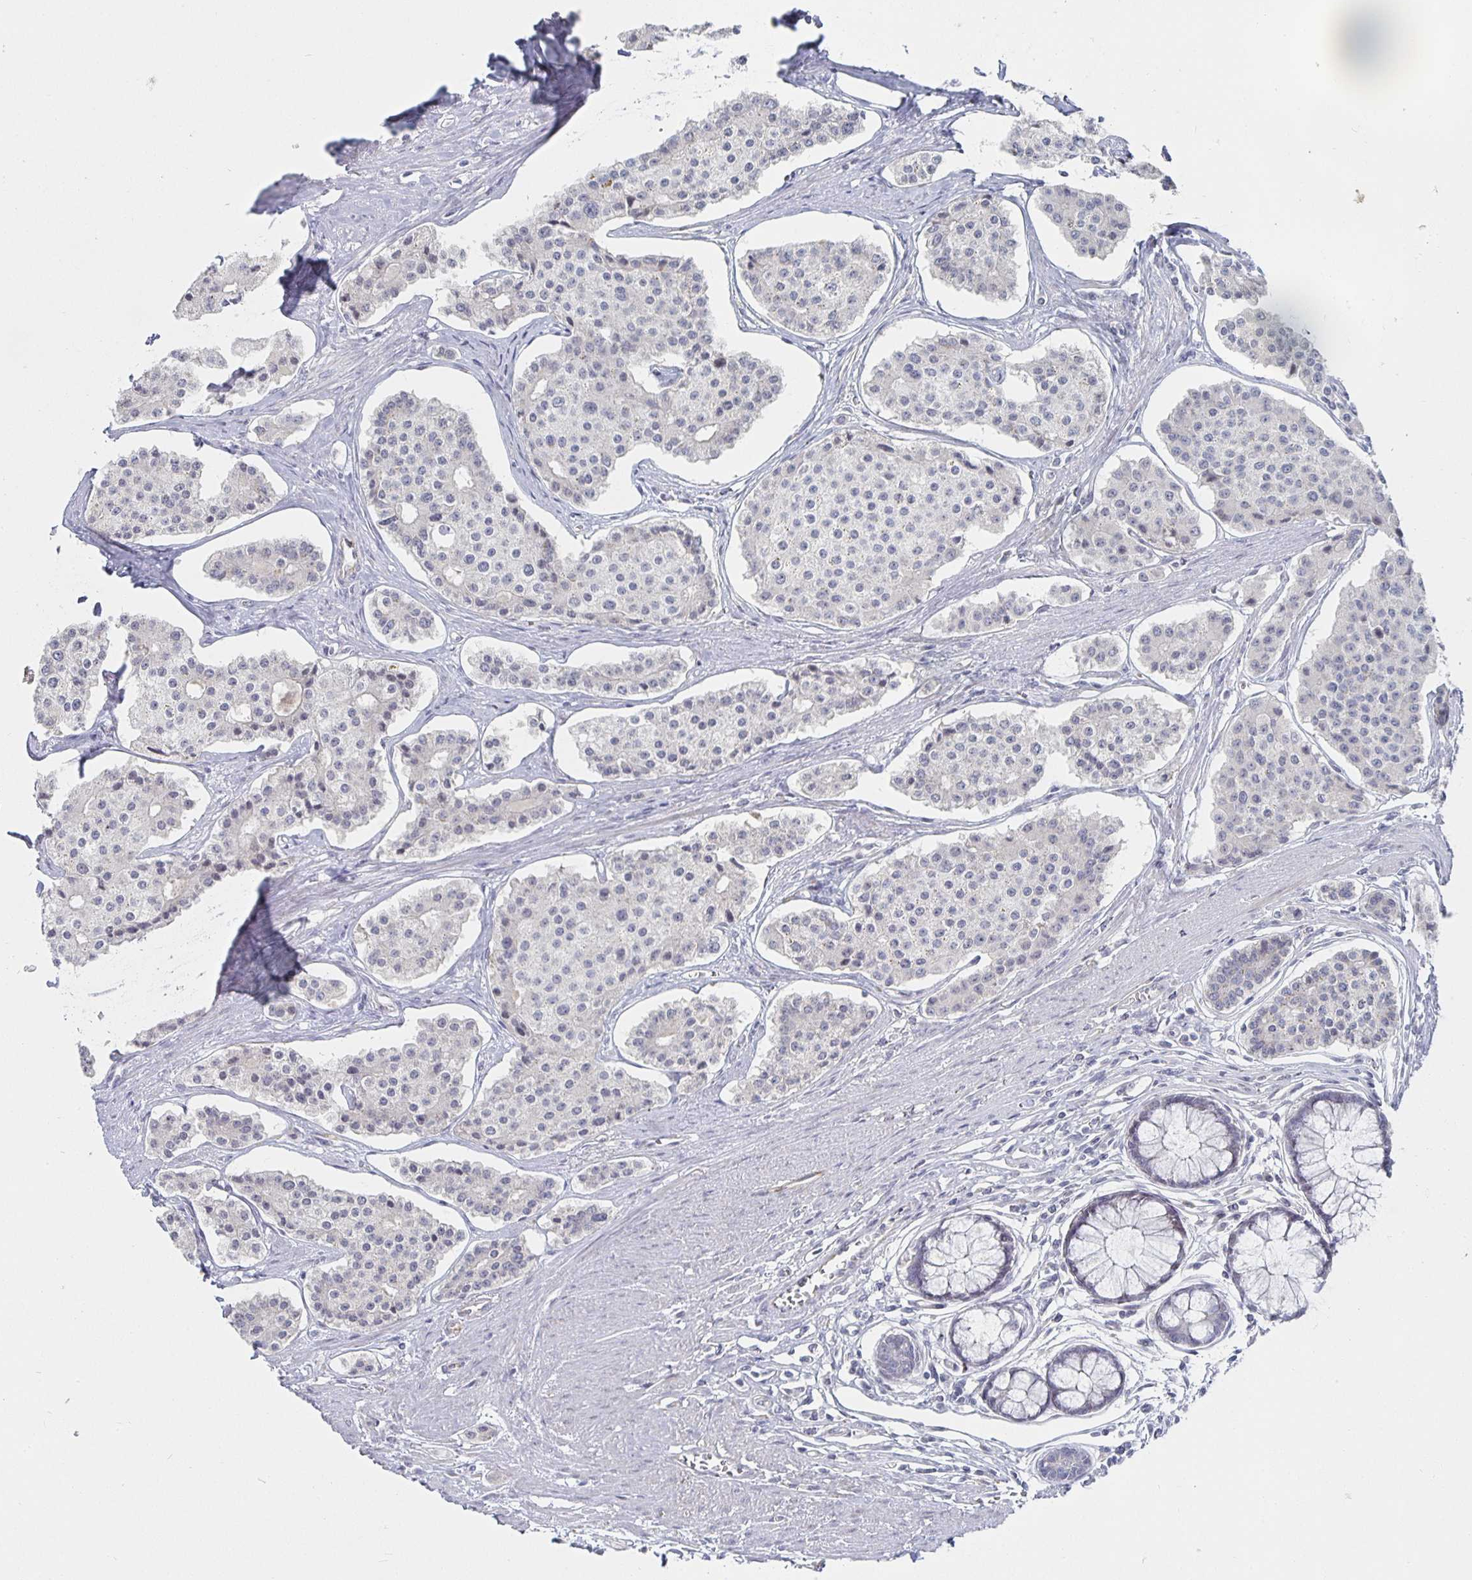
{"staining": {"intensity": "negative", "quantity": "none", "location": "none"}, "tissue": "carcinoid", "cell_type": "Tumor cells", "image_type": "cancer", "snomed": [{"axis": "morphology", "description": "Carcinoid, malignant, NOS"}, {"axis": "topography", "description": "Small intestine"}], "caption": "Carcinoid stained for a protein using immunohistochemistry reveals no staining tumor cells.", "gene": "S100G", "patient": {"sex": "female", "age": 65}}